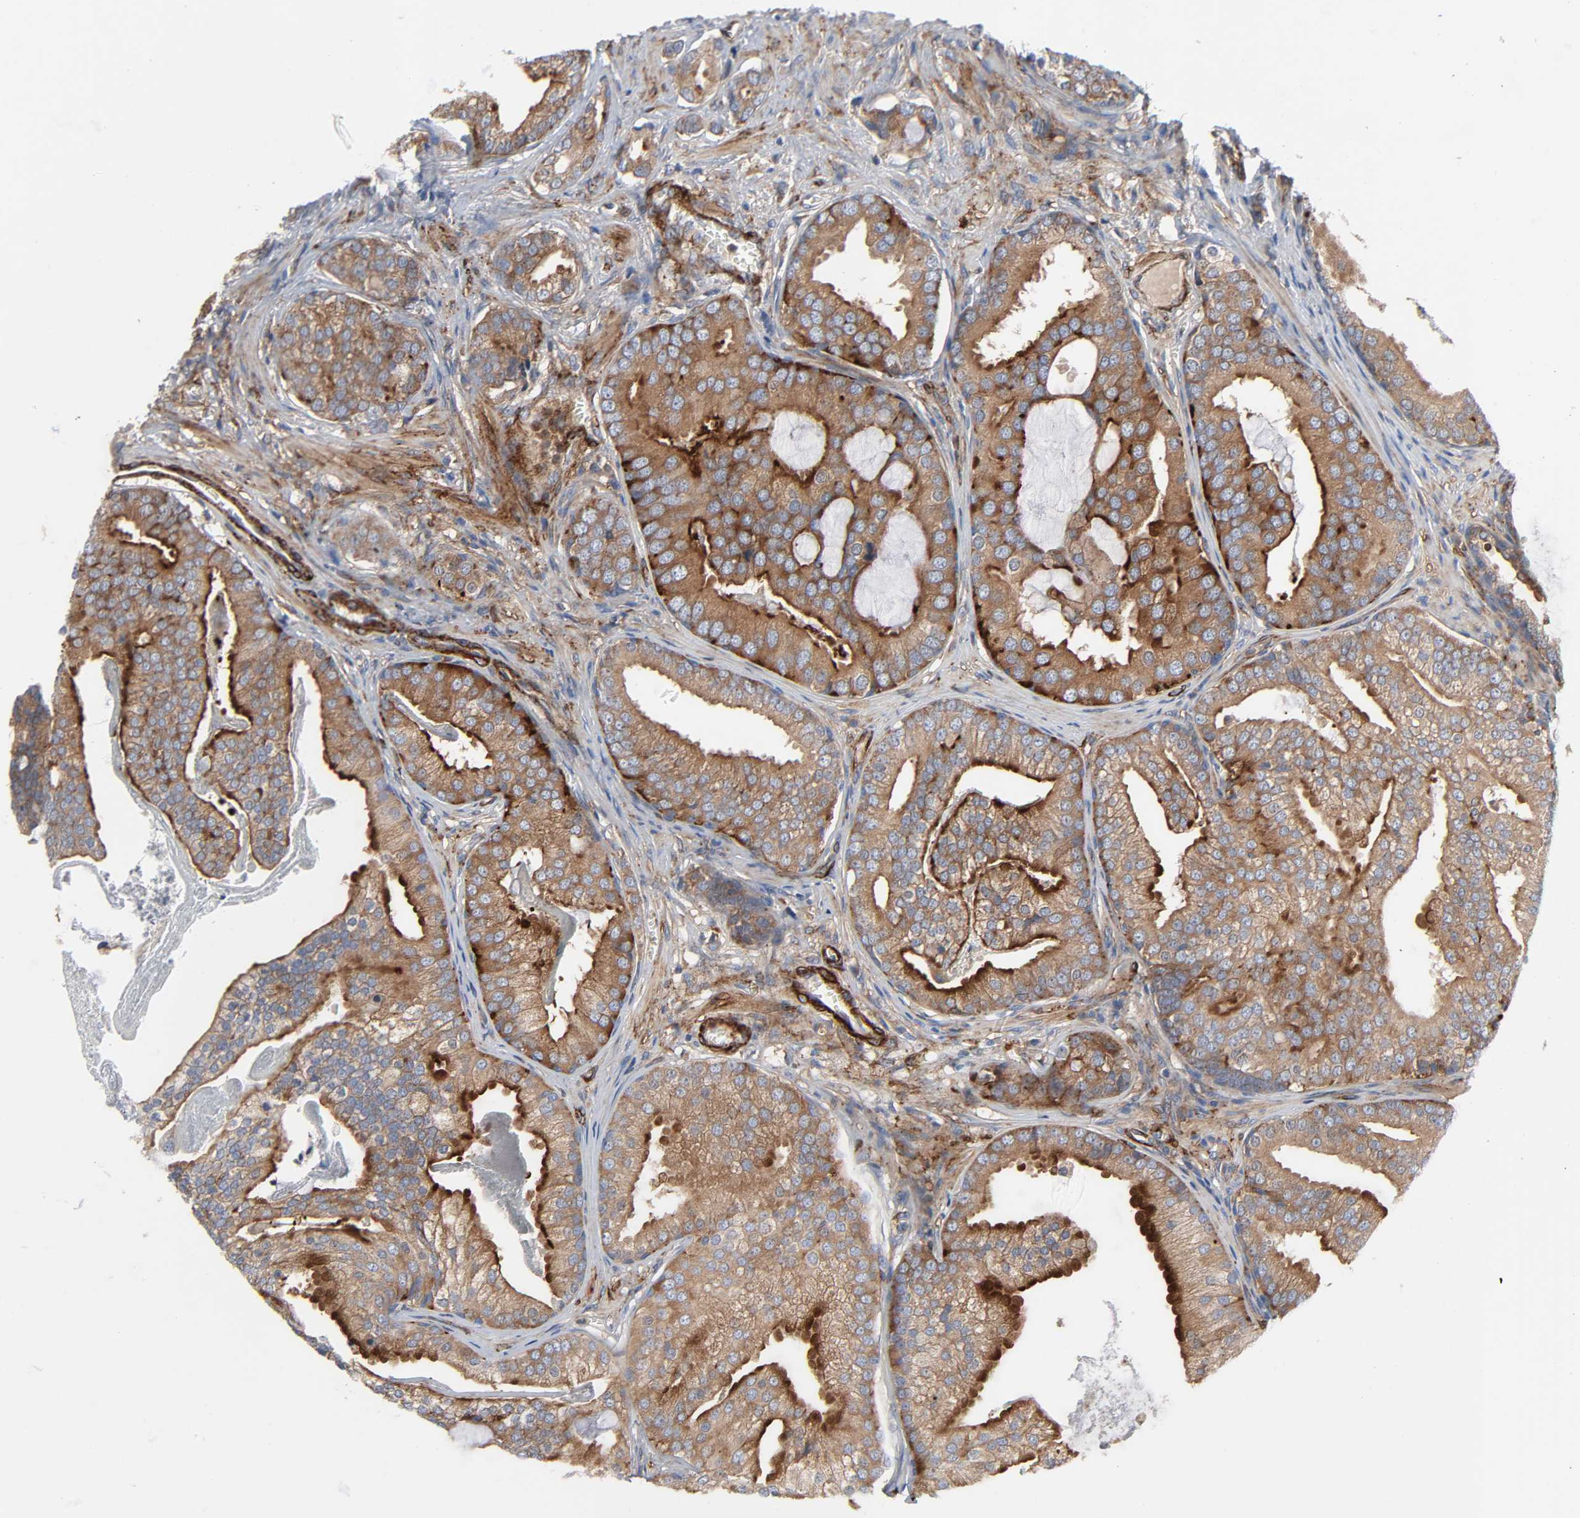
{"staining": {"intensity": "strong", "quantity": ">75%", "location": "cytoplasmic/membranous"}, "tissue": "prostate cancer", "cell_type": "Tumor cells", "image_type": "cancer", "snomed": [{"axis": "morphology", "description": "Adenocarcinoma, Low grade"}, {"axis": "topography", "description": "Prostate"}], "caption": "Prostate adenocarcinoma (low-grade) tissue shows strong cytoplasmic/membranous positivity in approximately >75% of tumor cells, visualized by immunohistochemistry.", "gene": "ARHGAP1", "patient": {"sex": "male", "age": 58}}